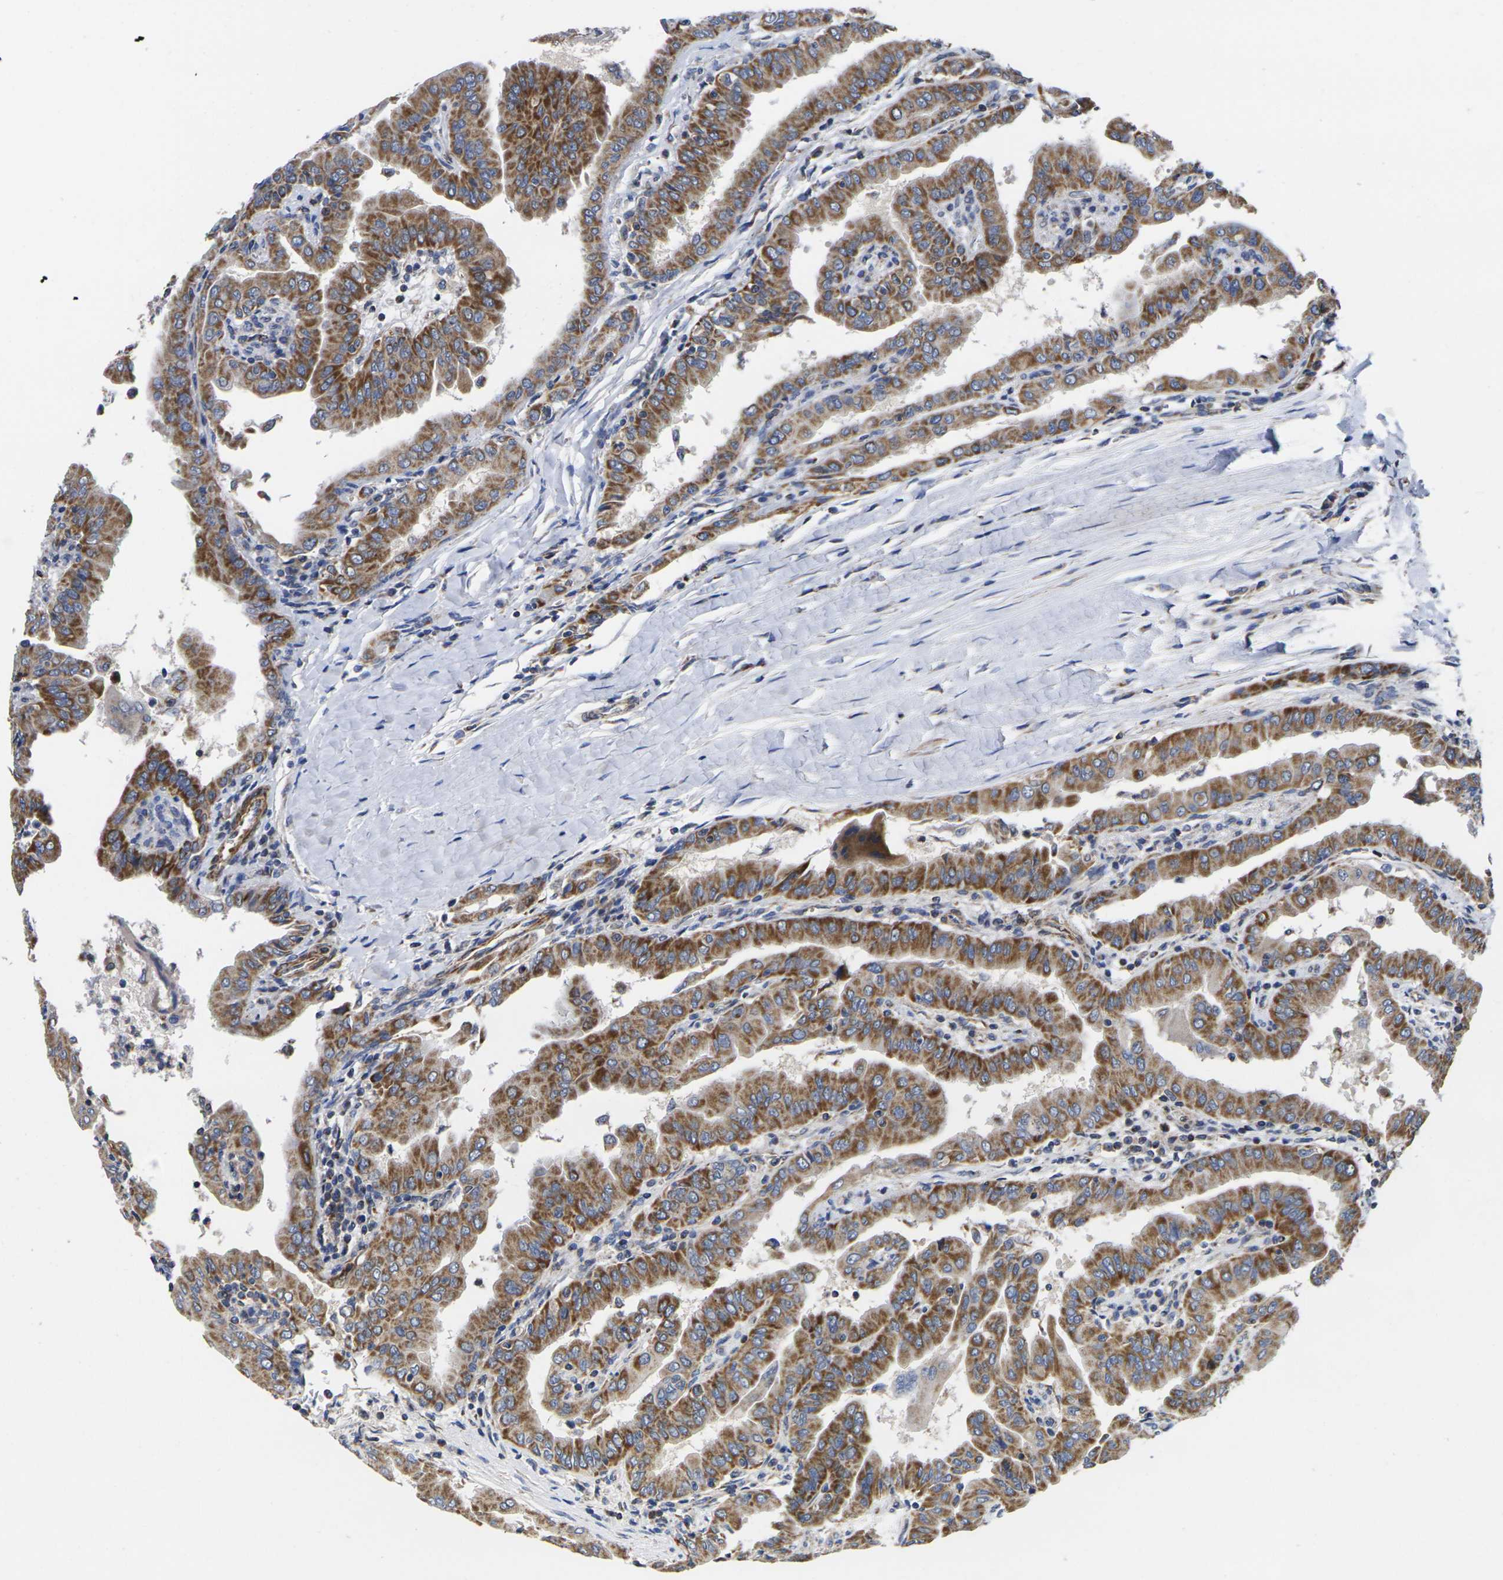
{"staining": {"intensity": "strong", "quantity": ">75%", "location": "cytoplasmic/membranous"}, "tissue": "thyroid cancer", "cell_type": "Tumor cells", "image_type": "cancer", "snomed": [{"axis": "morphology", "description": "Papillary adenocarcinoma, NOS"}, {"axis": "topography", "description": "Thyroid gland"}], "caption": "This image exhibits IHC staining of thyroid cancer, with high strong cytoplasmic/membranous positivity in approximately >75% of tumor cells.", "gene": "P2RY11", "patient": {"sex": "male", "age": 33}}